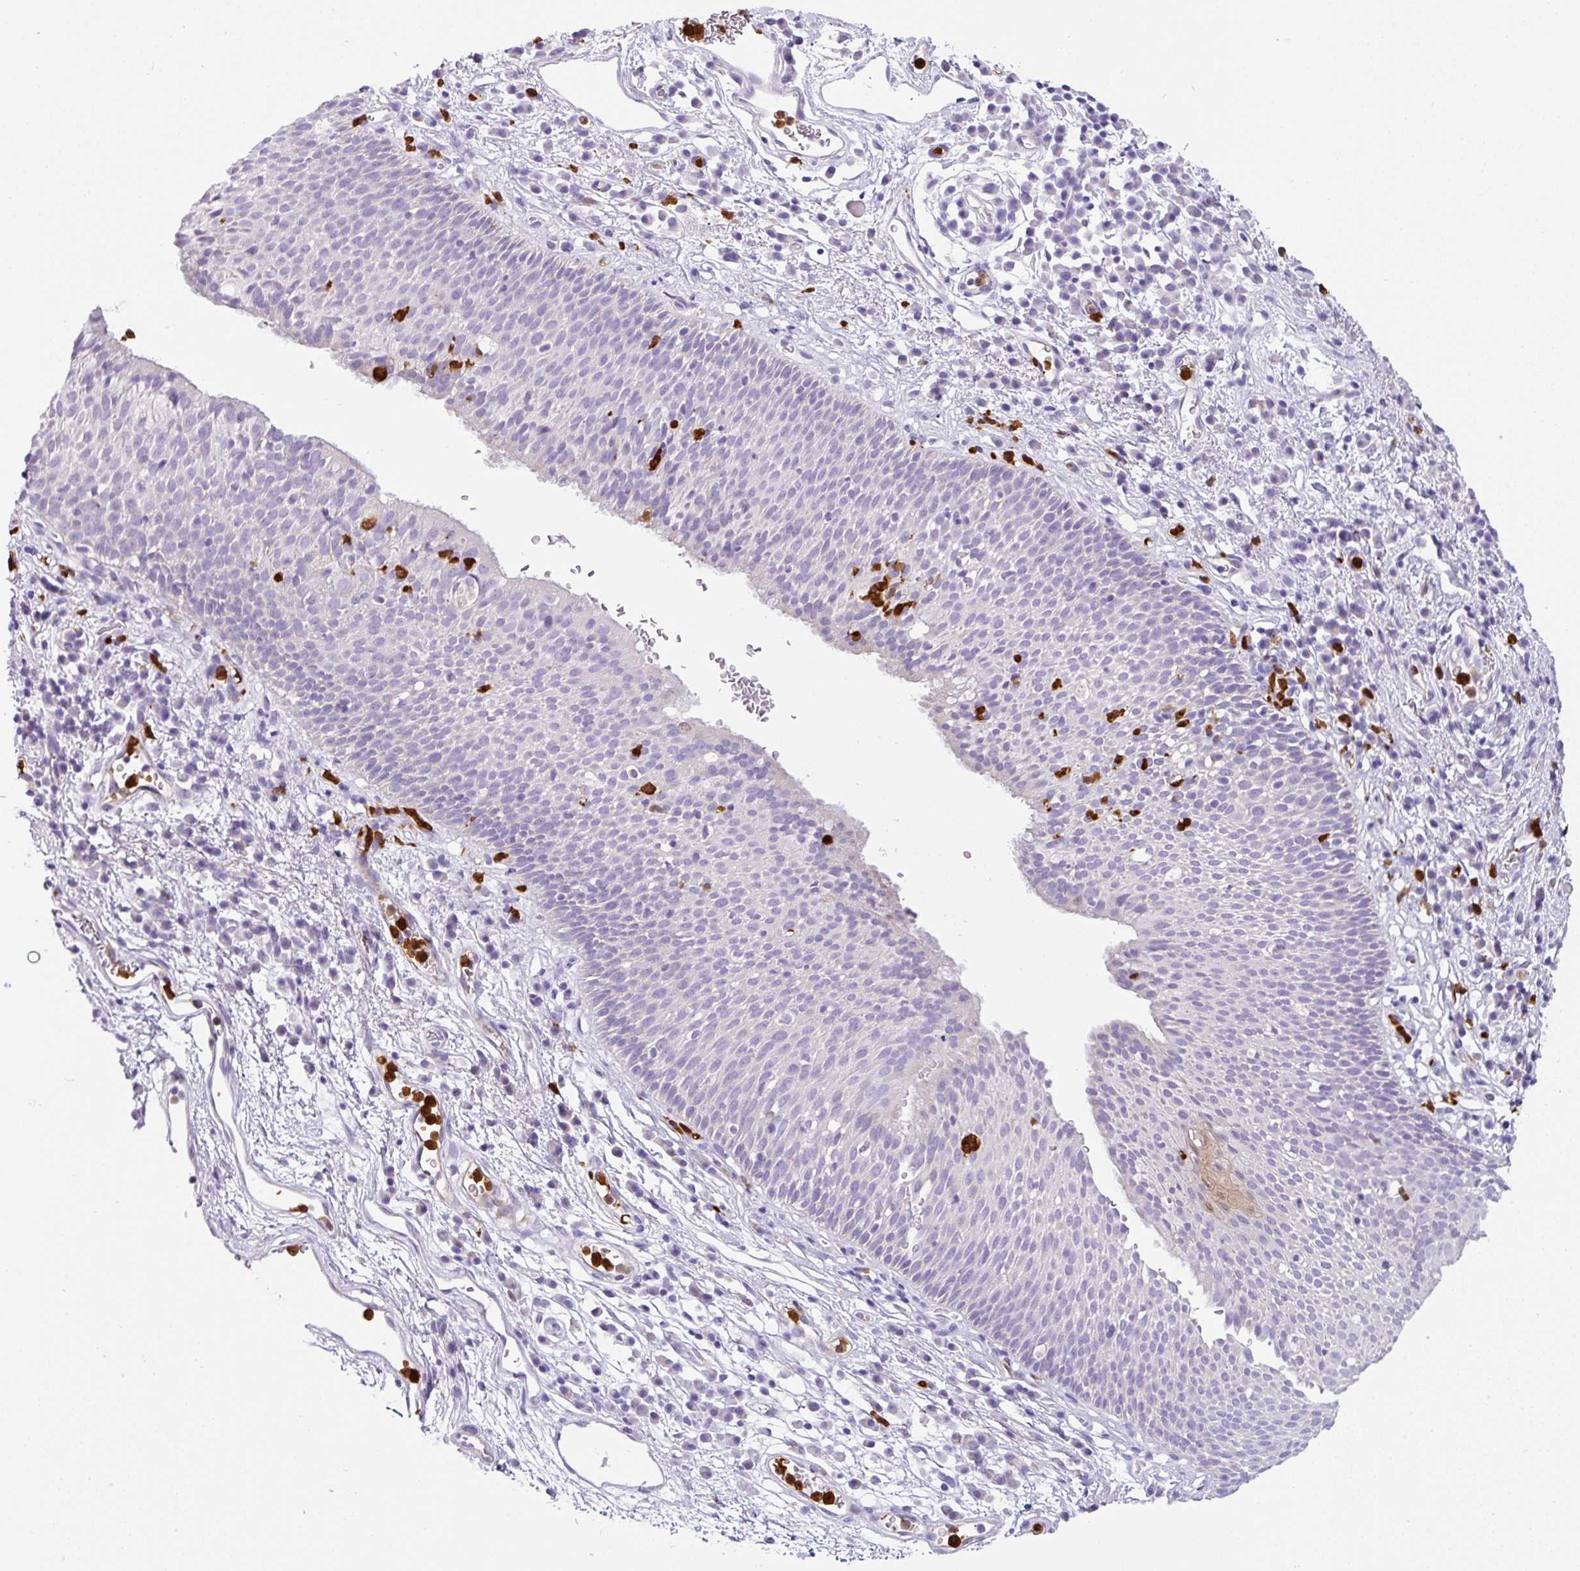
{"staining": {"intensity": "moderate", "quantity": "<25%", "location": "cytoplasmic/membranous"}, "tissue": "nasopharynx", "cell_type": "Respiratory epithelial cells", "image_type": "normal", "snomed": [{"axis": "morphology", "description": "Normal tissue, NOS"}, {"axis": "topography", "description": "Lymph node"}, {"axis": "topography", "description": "Cartilage tissue"}, {"axis": "topography", "description": "Nasopharynx"}], "caption": "The immunohistochemical stain shows moderate cytoplasmic/membranous staining in respiratory epithelial cells of normal nasopharynx.", "gene": "SH2D3C", "patient": {"sex": "male", "age": 63}}